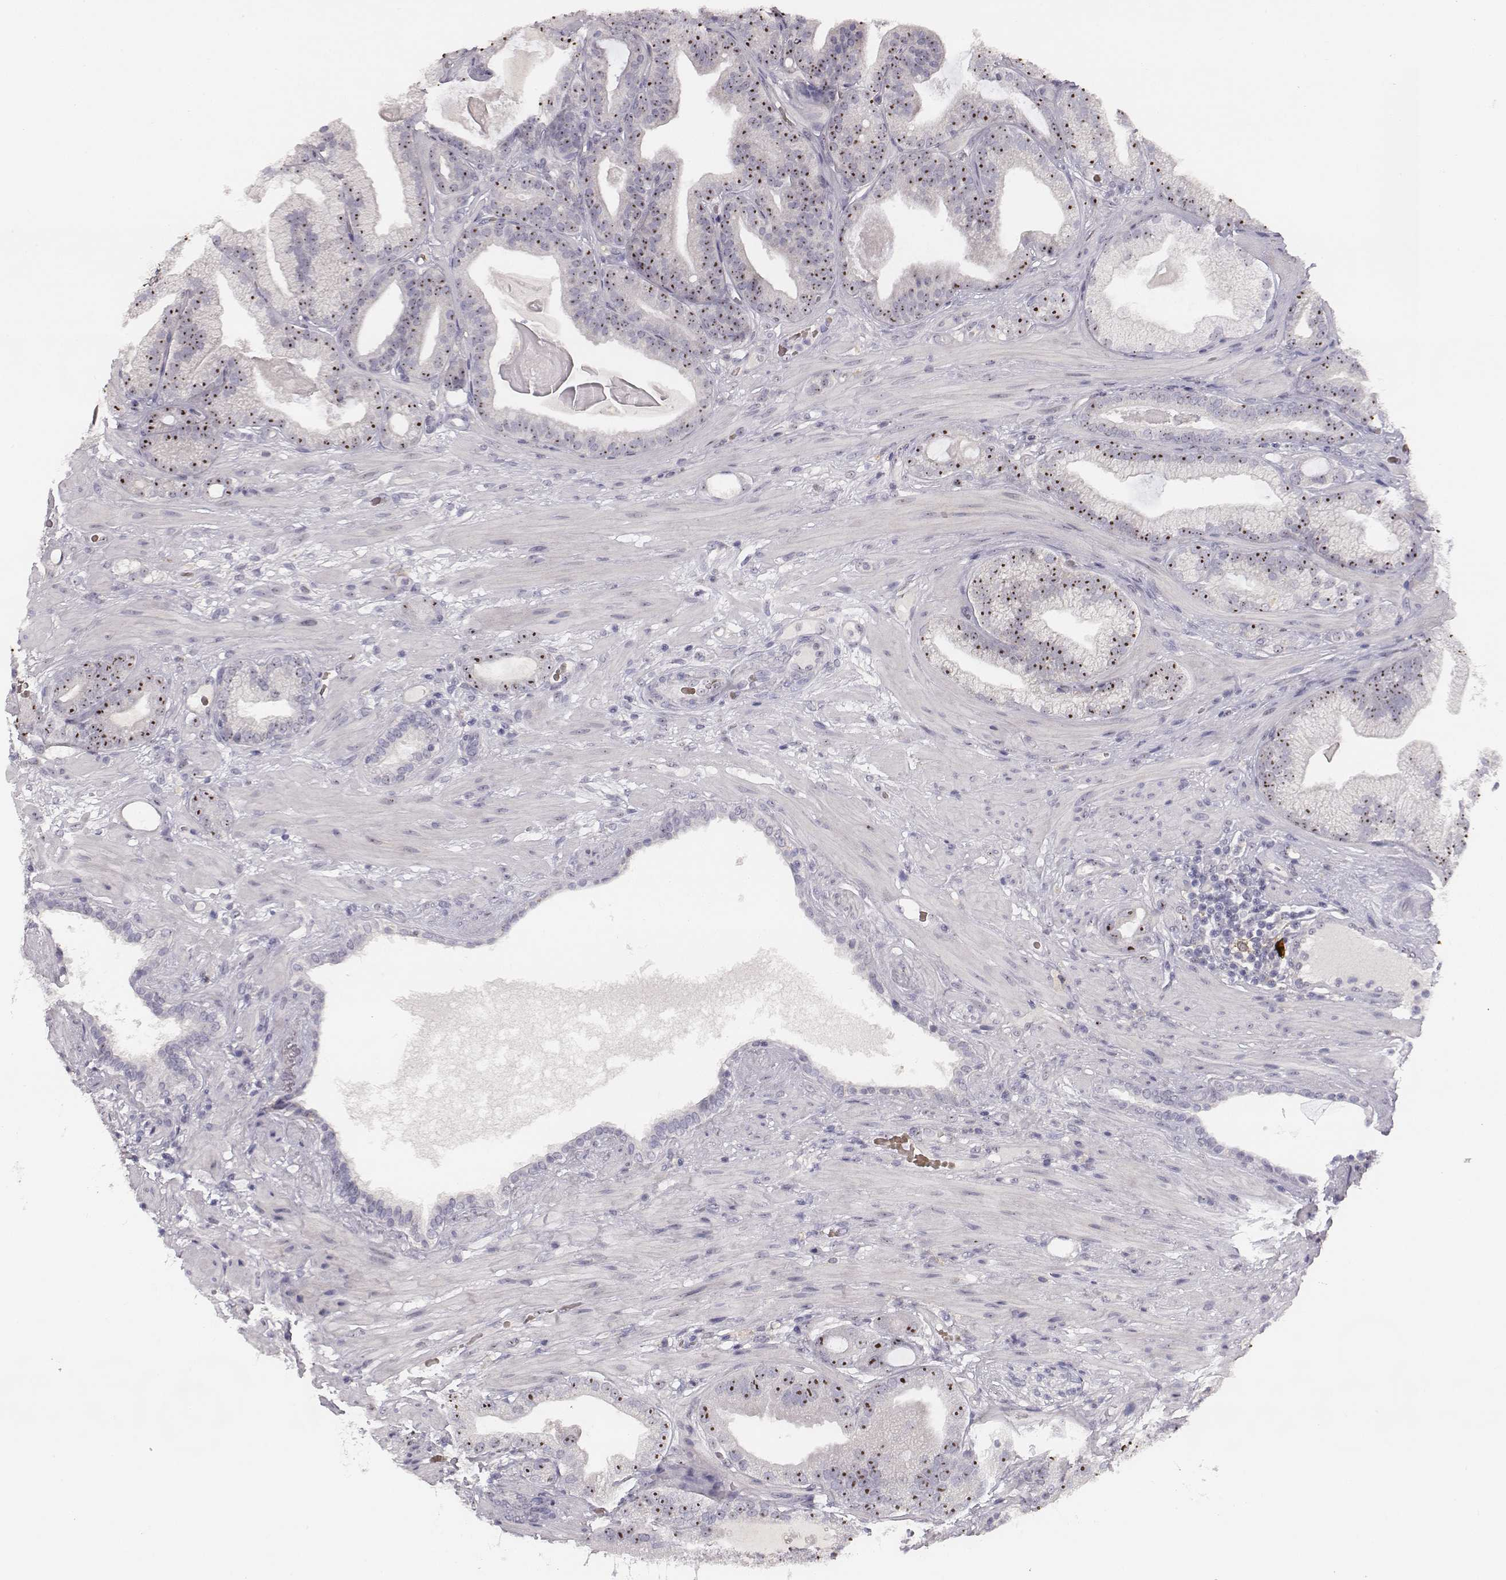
{"staining": {"intensity": "strong", "quantity": ">75%", "location": "nuclear"}, "tissue": "prostate cancer", "cell_type": "Tumor cells", "image_type": "cancer", "snomed": [{"axis": "morphology", "description": "Adenocarcinoma, Low grade"}, {"axis": "topography", "description": "Prostate"}], "caption": "Approximately >75% of tumor cells in human low-grade adenocarcinoma (prostate) display strong nuclear protein expression as visualized by brown immunohistochemical staining.", "gene": "NIFK", "patient": {"sex": "male", "age": 57}}